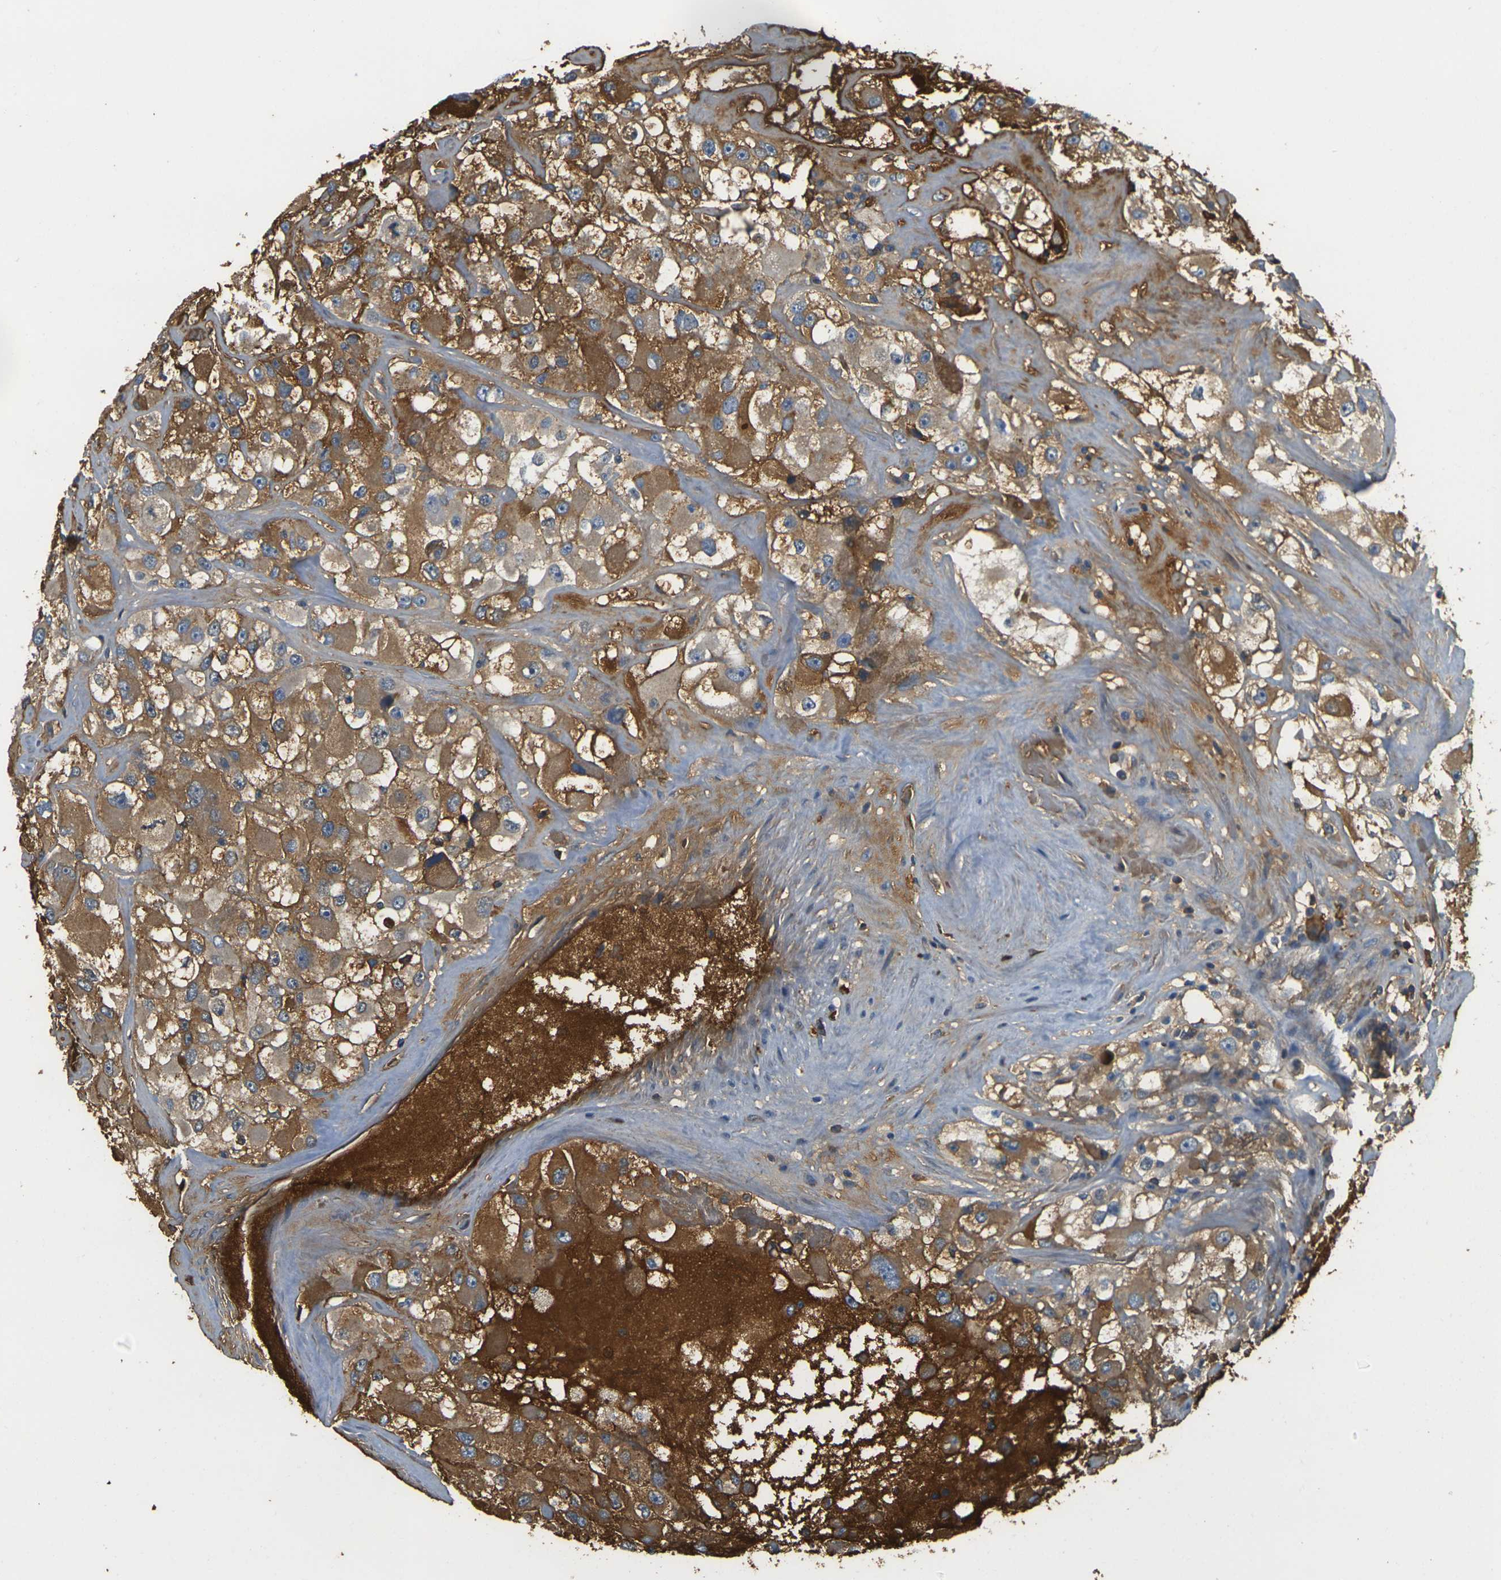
{"staining": {"intensity": "moderate", "quantity": "25%-75%", "location": "cytoplasmic/membranous"}, "tissue": "renal cancer", "cell_type": "Tumor cells", "image_type": "cancer", "snomed": [{"axis": "morphology", "description": "Adenocarcinoma, NOS"}, {"axis": "topography", "description": "Kidney"}], "caption": "Immunohistochemical staining of human adenocarcinoma (renal) reveals moderate cytoplasmic/membranous protein positivity in about 25%-75% of tumor cells.", "gene": "PLCD1", "patient": {"sex": "female", "age": 52}}